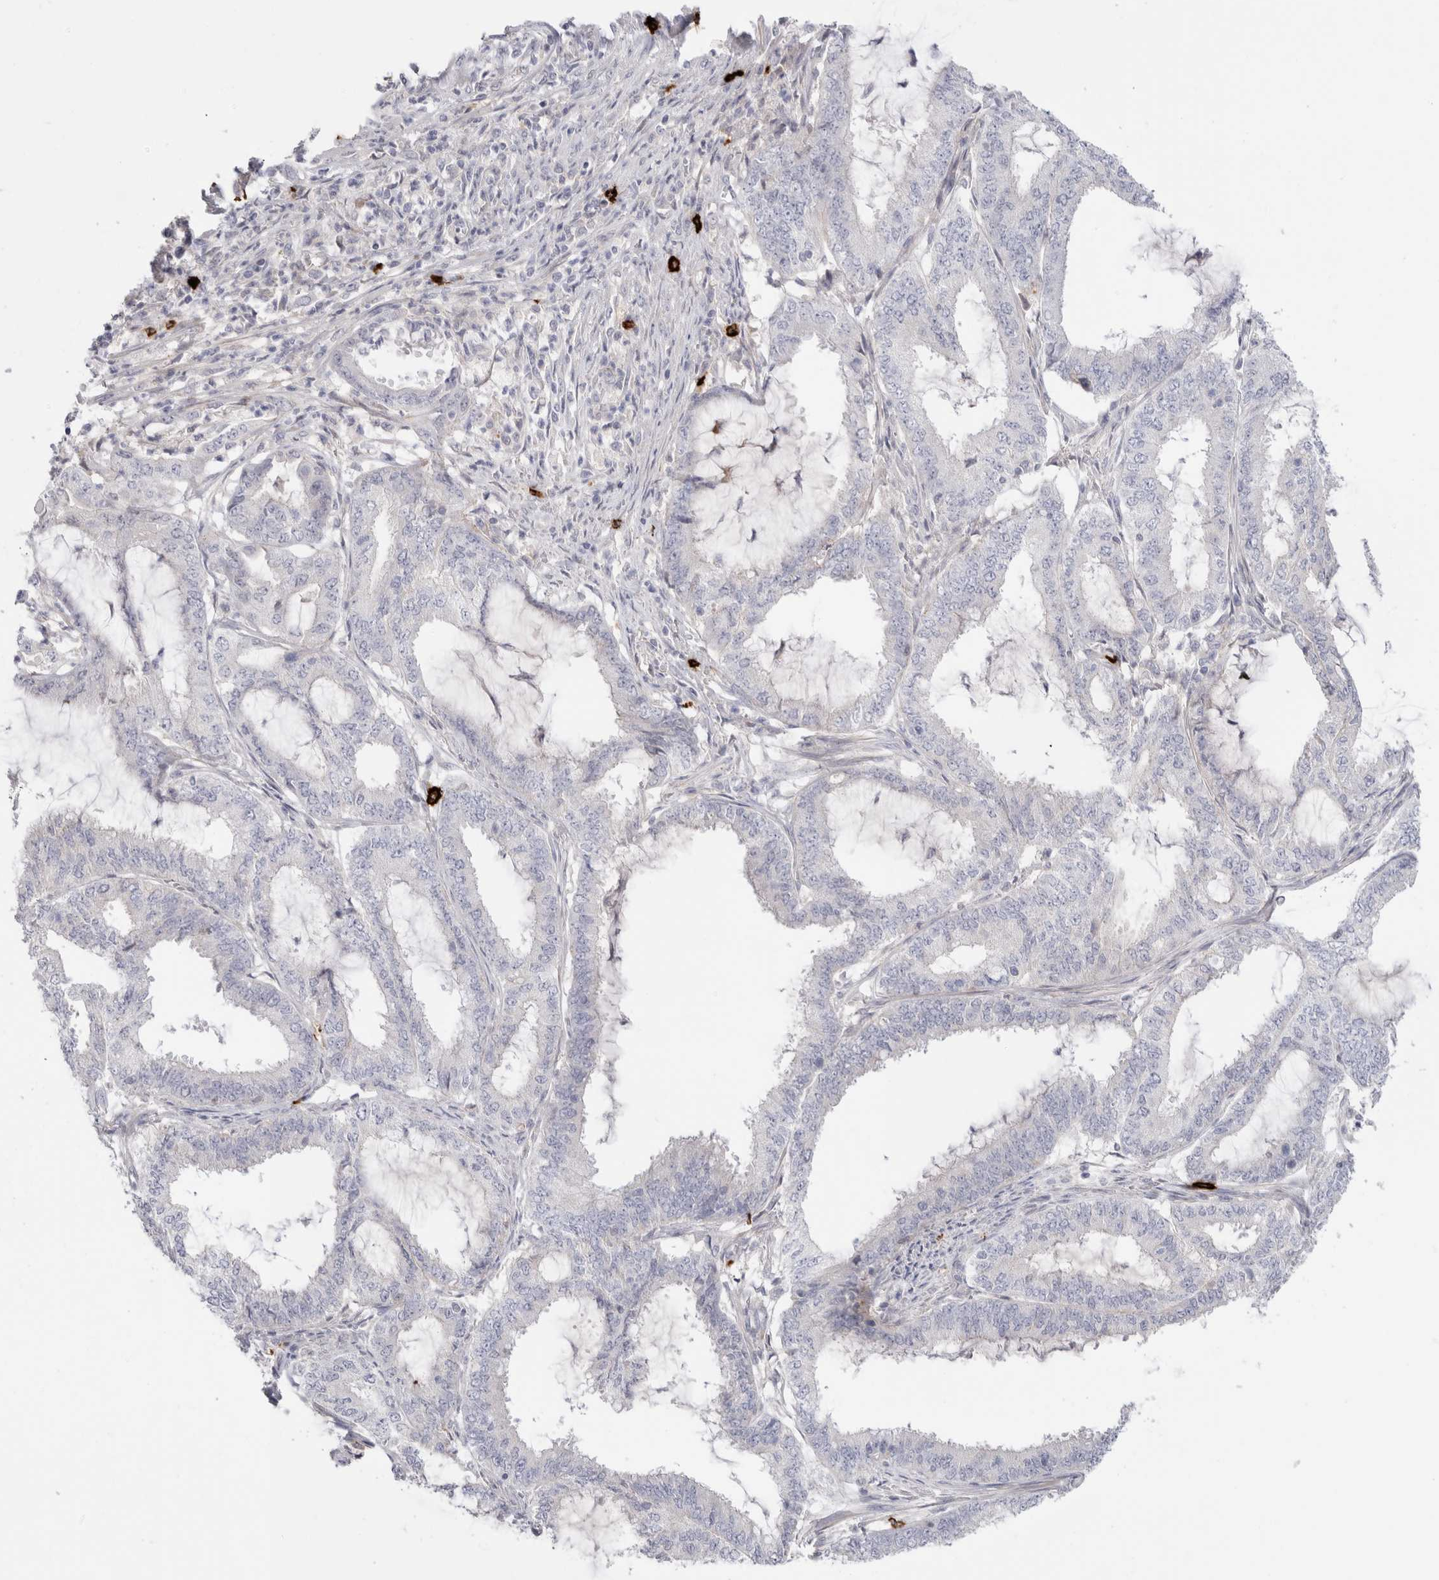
{"staining": {"intensity": "negative", "quantity": "none", "location": "none"}, "tissue": "endometrial cancer", "cell_type": "Tumor cells", "image_type": "cancer", "snomed": [{"axis": "morphology", "description": "Adenocarcinoma, NOS"}, {"axis": "topography", "description": "Endometrium"}], "caption": "Immunohistochemistry (IHC) of human endometrial cancer (adenocarcinoma) exhibits no positivity in tumor cells.", "gene": "SPINK2", "patient": {"sex": "female", "age": 51}}